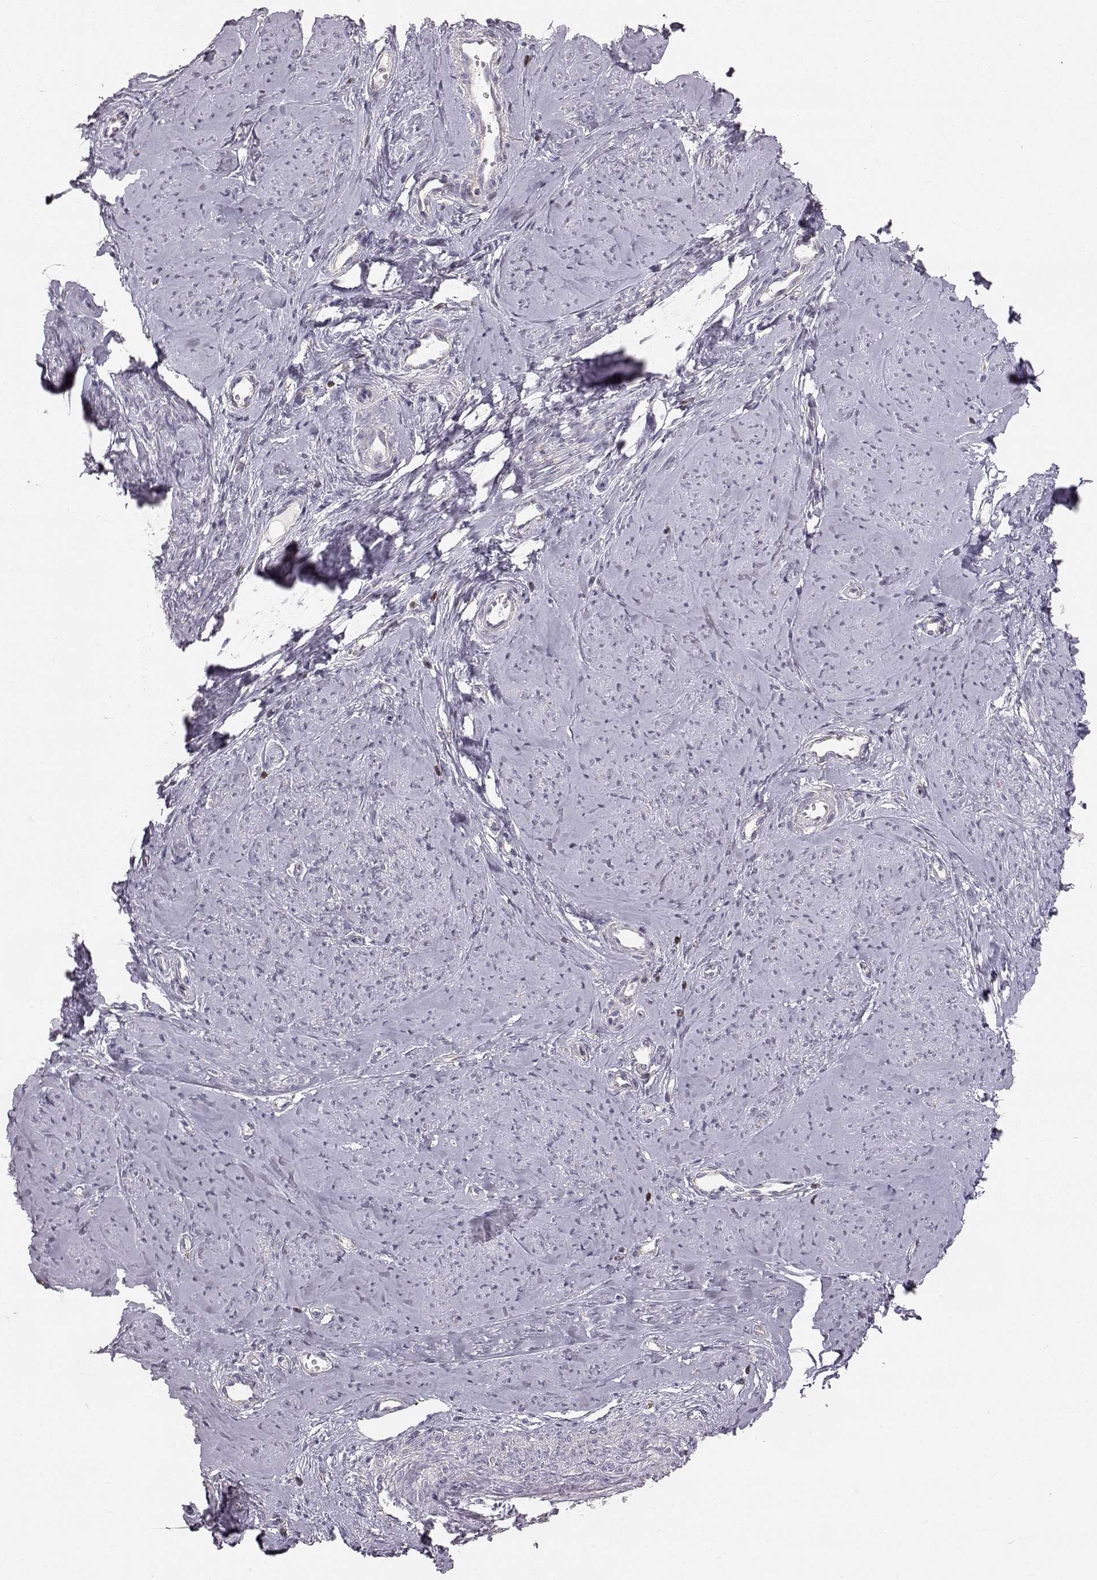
{"staining": {"intensity": "negative", "quantity": "none", "location": "none"}, "tissue": "smooth muscle", "cell_type": "Smooth muscle cells", "image_type": "normal", "snomed": [{"axis": "morphology", "description": "Normal tissue, NOS"}, {"axis": "topography", "description": "Smooth muscle"}], "caption": "Protein analysis of benign smooth muscle exhibits no significant positivity in smooth muscle cells.", "gene": "GRAP2", "patient": {"sex": "female", "age": 48}}